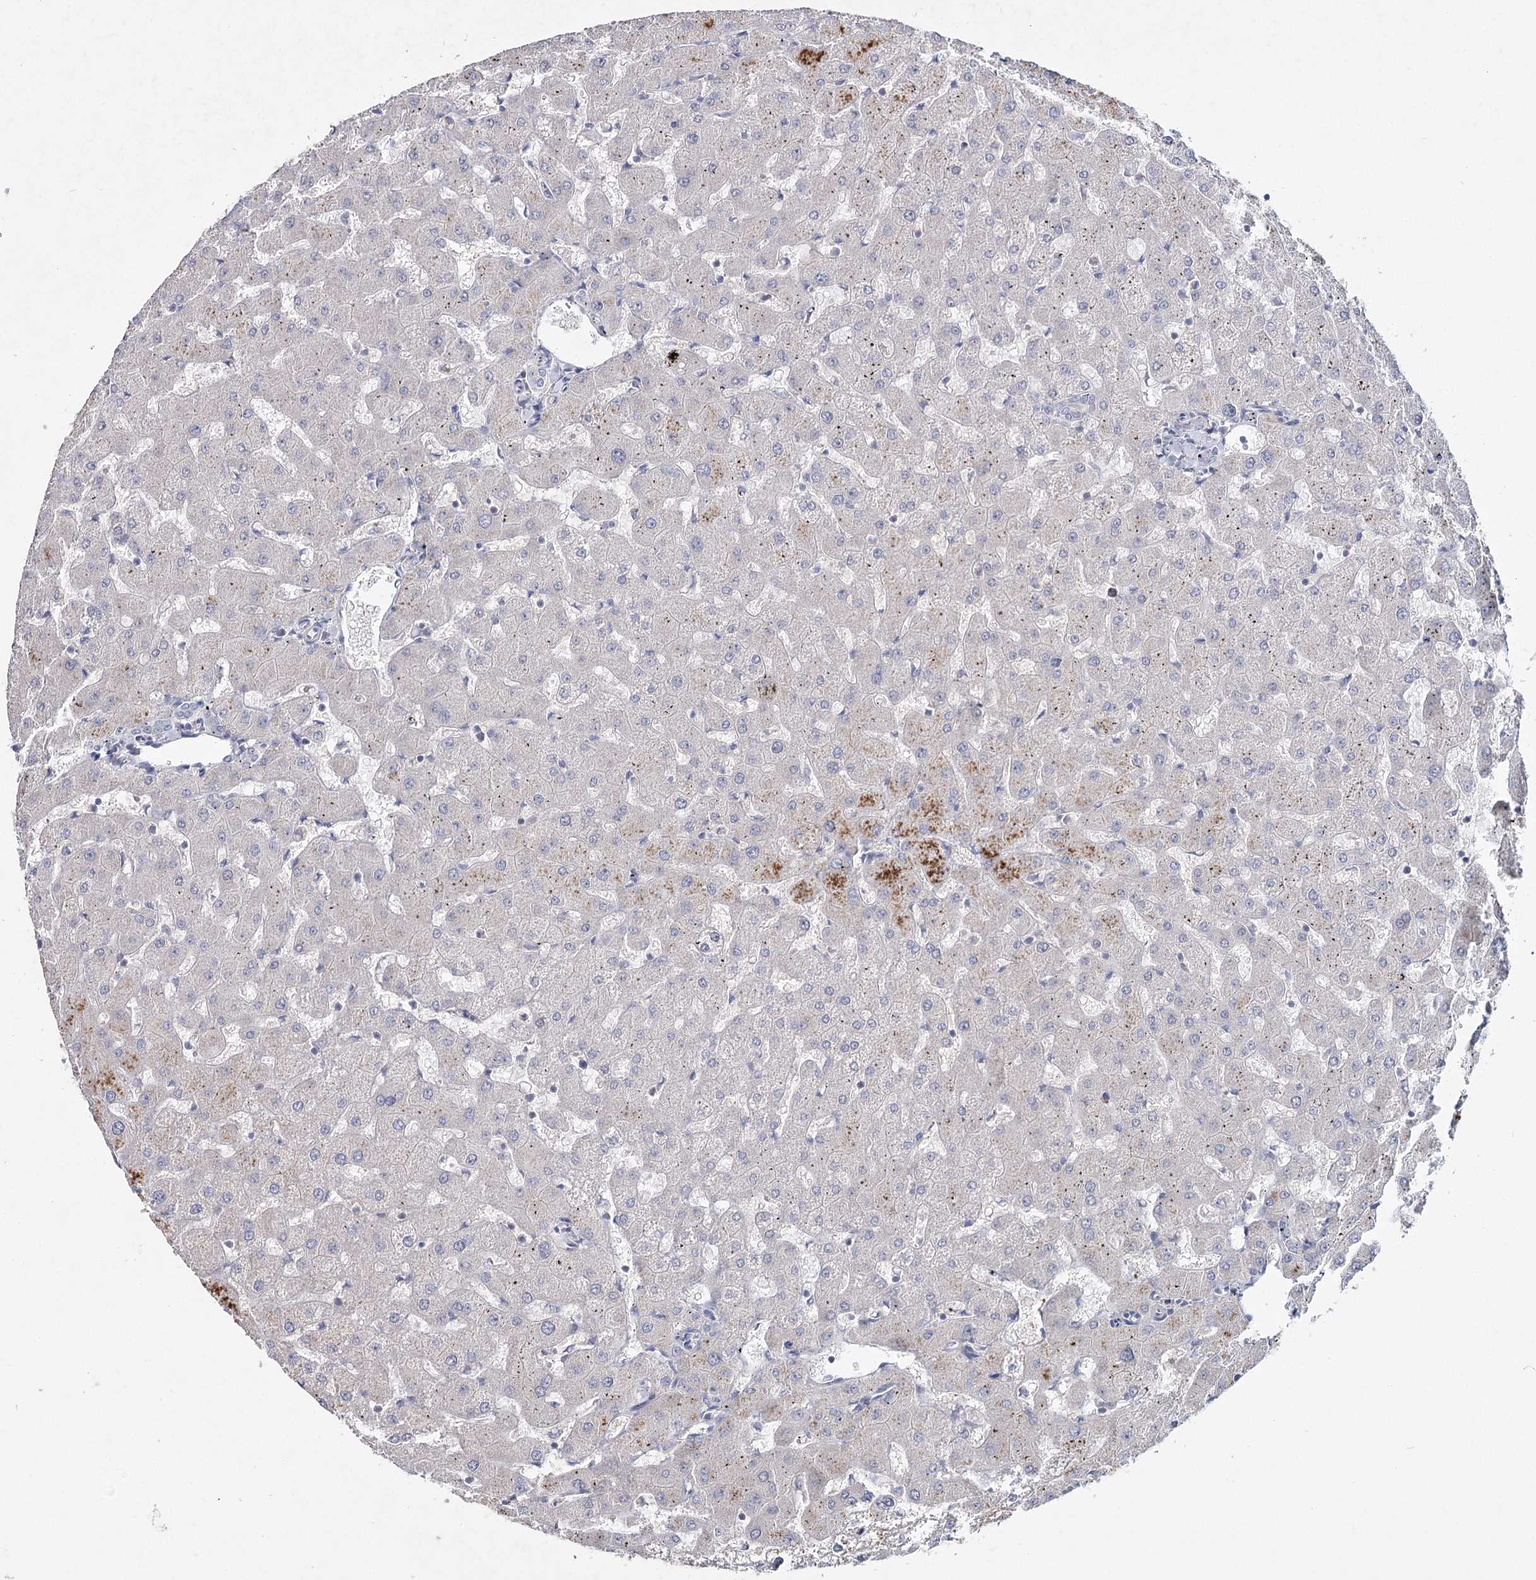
{"staining": {"intensity": "negative", "quantity": "none", "location": "none"}, "tissue": "liver", "cell_type": "Cholangiocytes", "image_type": "normal", "snomed": [{"axis": "morphology", "description": "Normal tissue, NOS"}, {"axis": "topography", "description": "Liver"}], "caption": "An IHC micrograph of normal liver is shown. There is no staining in cholangiocytes of liver.", "gene": "MAP3K13", "patient": {"sex": "female", "age": 63}}